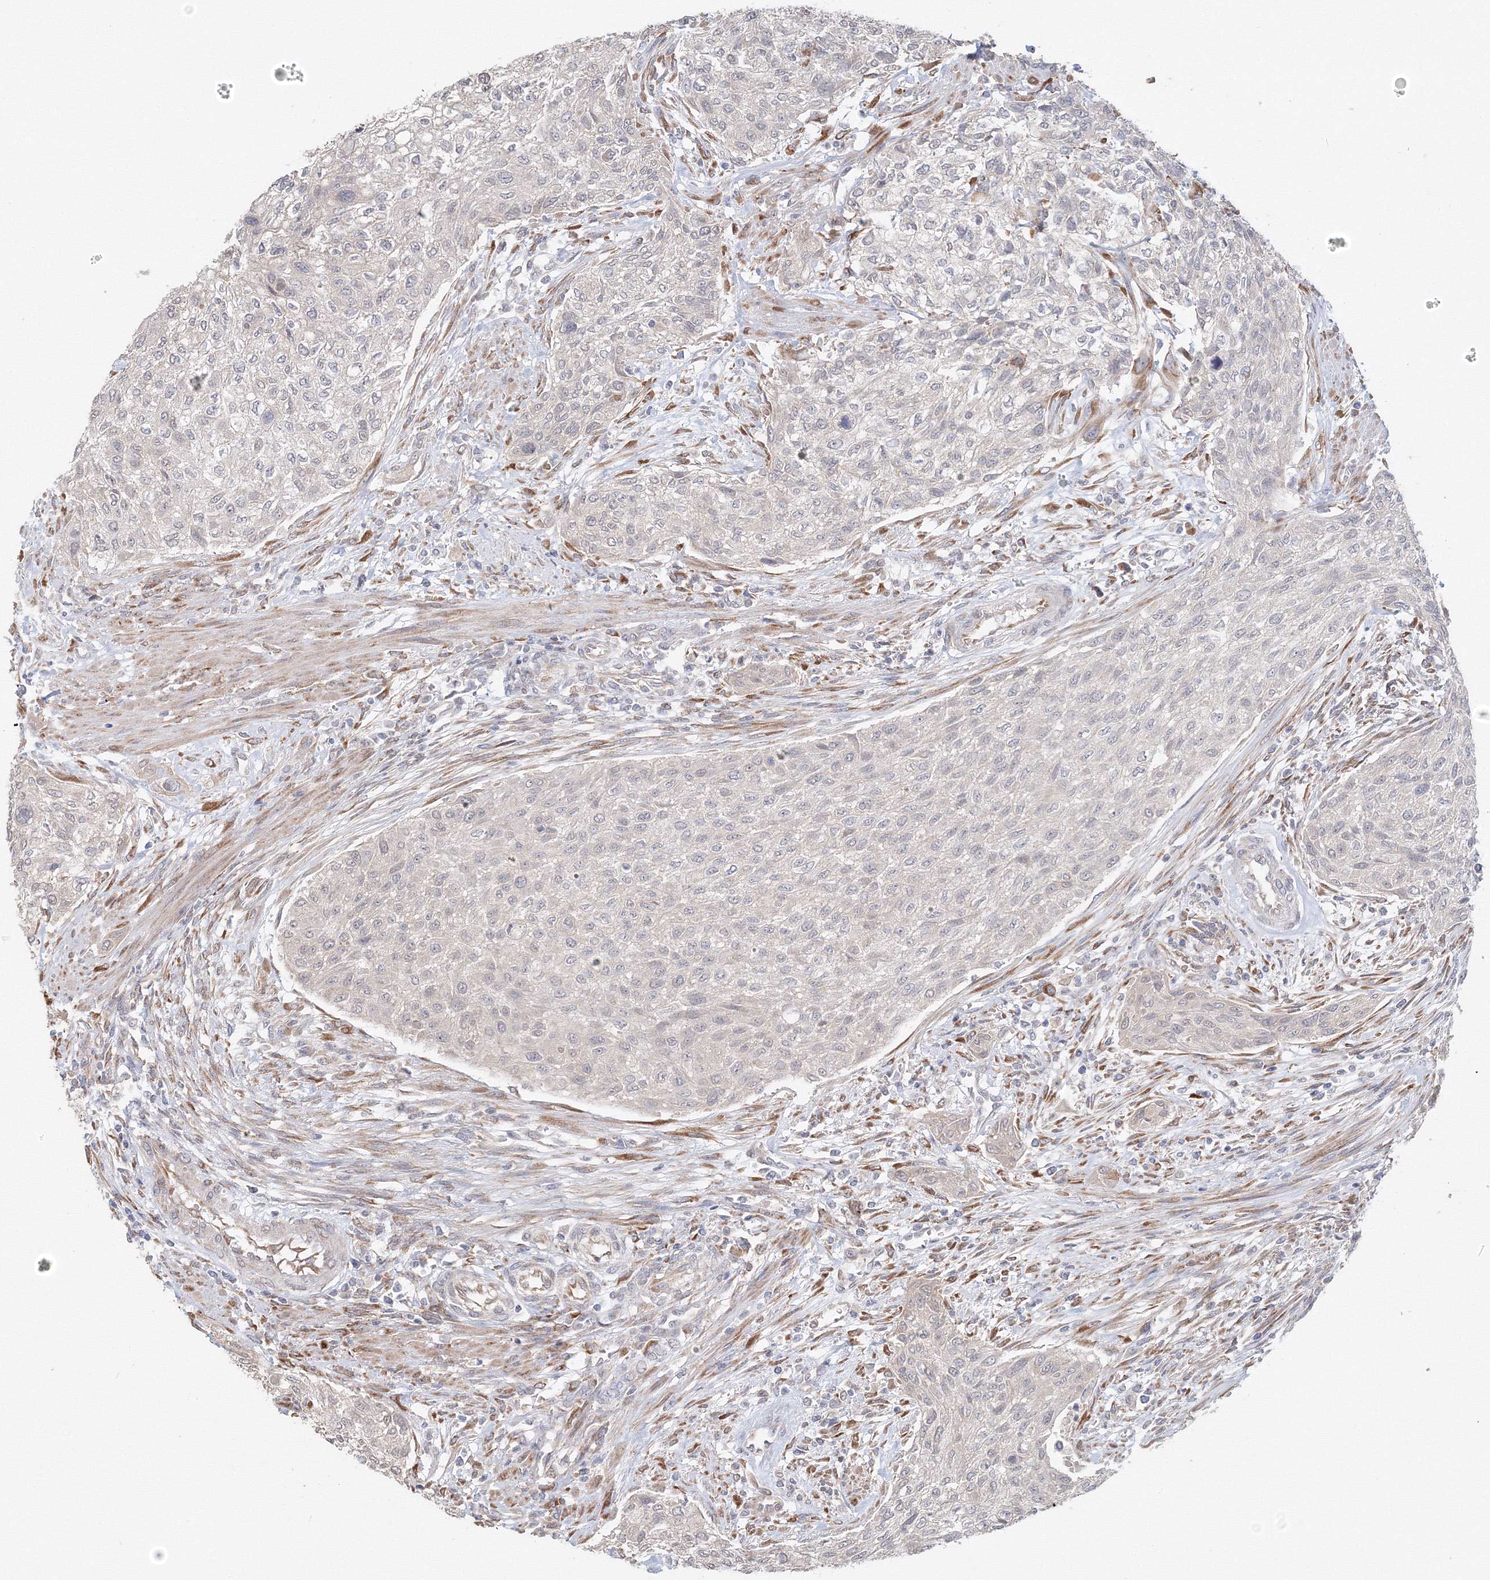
{"staining": {"intensity": "negative", "quantity": "none", "location": "none"}, "tissue": "urothelial cancer", "cell_type": "Tumor cells", "image_type": "cancer", "snomed": [{"axis": "morphology", "description": "Urothelial carcinoma, High grade"}, {"axis": "topography", "description": "Urinary bladder"}], "caption": "Tumor cells show no significant protein expression in urothelial cancer.", "gene": "DHRS12", "patient": {"sex": "male", "age": 35}}